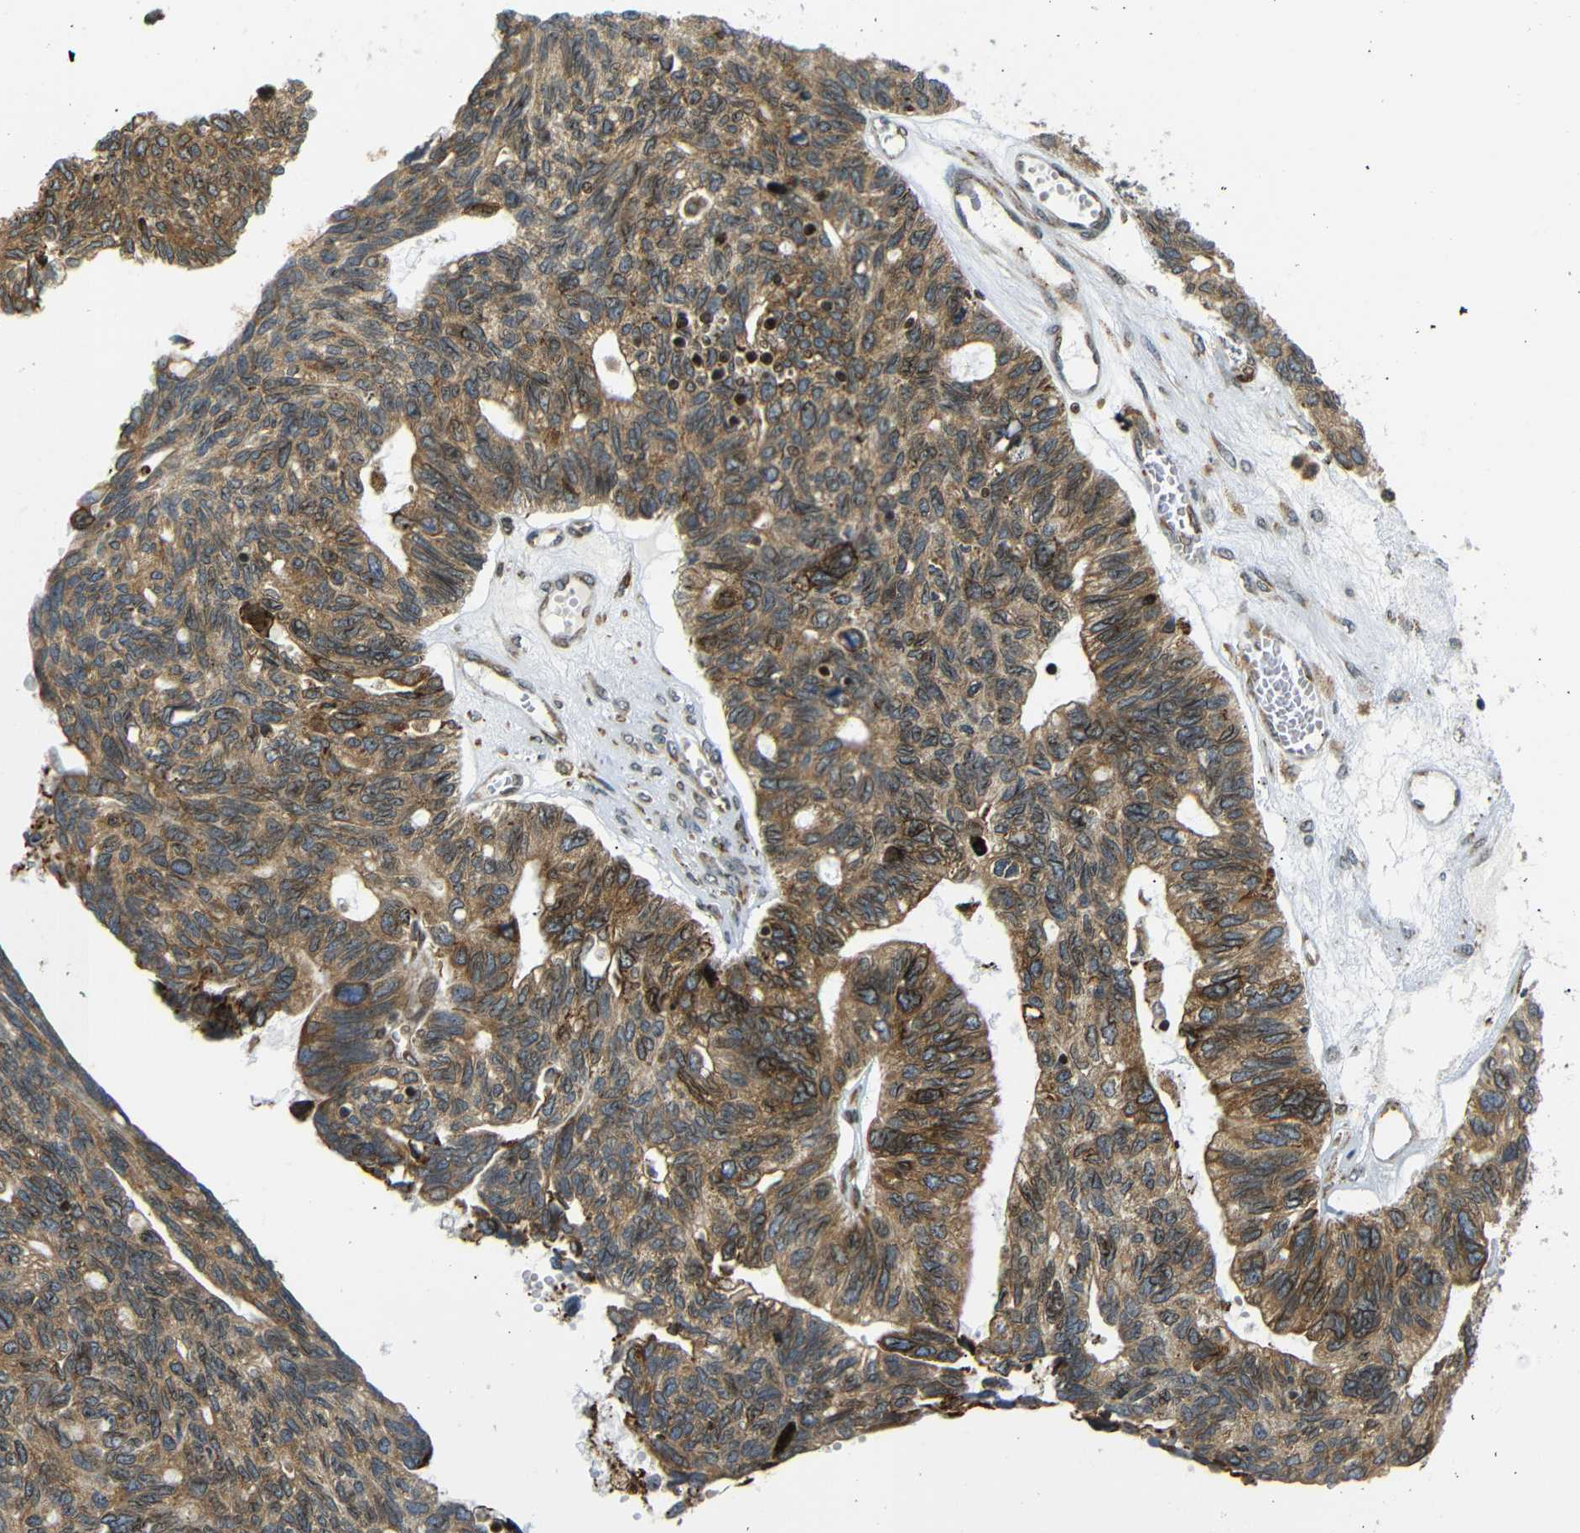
{"staining": {"intensity": "moderate", "quantity": ">75%", "location": "cytoplasmic/membranous"}, "tissue": "ovarian cancer", "cell_type": "Tumor cells", "image_type": "cancer", "snomed": [{"axis": "morphology", "description": "Cystadenocarcinoma, serous, NOS"}, {"axis": "topography", "description": "Ovary"}], "caption": "Immunohistochemical staining of human ovarian serous cystadenocarcinoma reveals moderate cytoplasmic/membranous protein staining in approximately >75% of tumor cells. The protein is stained brown, and the nuclei are stained in blue (DAB IHC with brightfield microscopy, high magnification).", "gene": "SPCS2", "patient": {"sex": "female", "age": 79}}